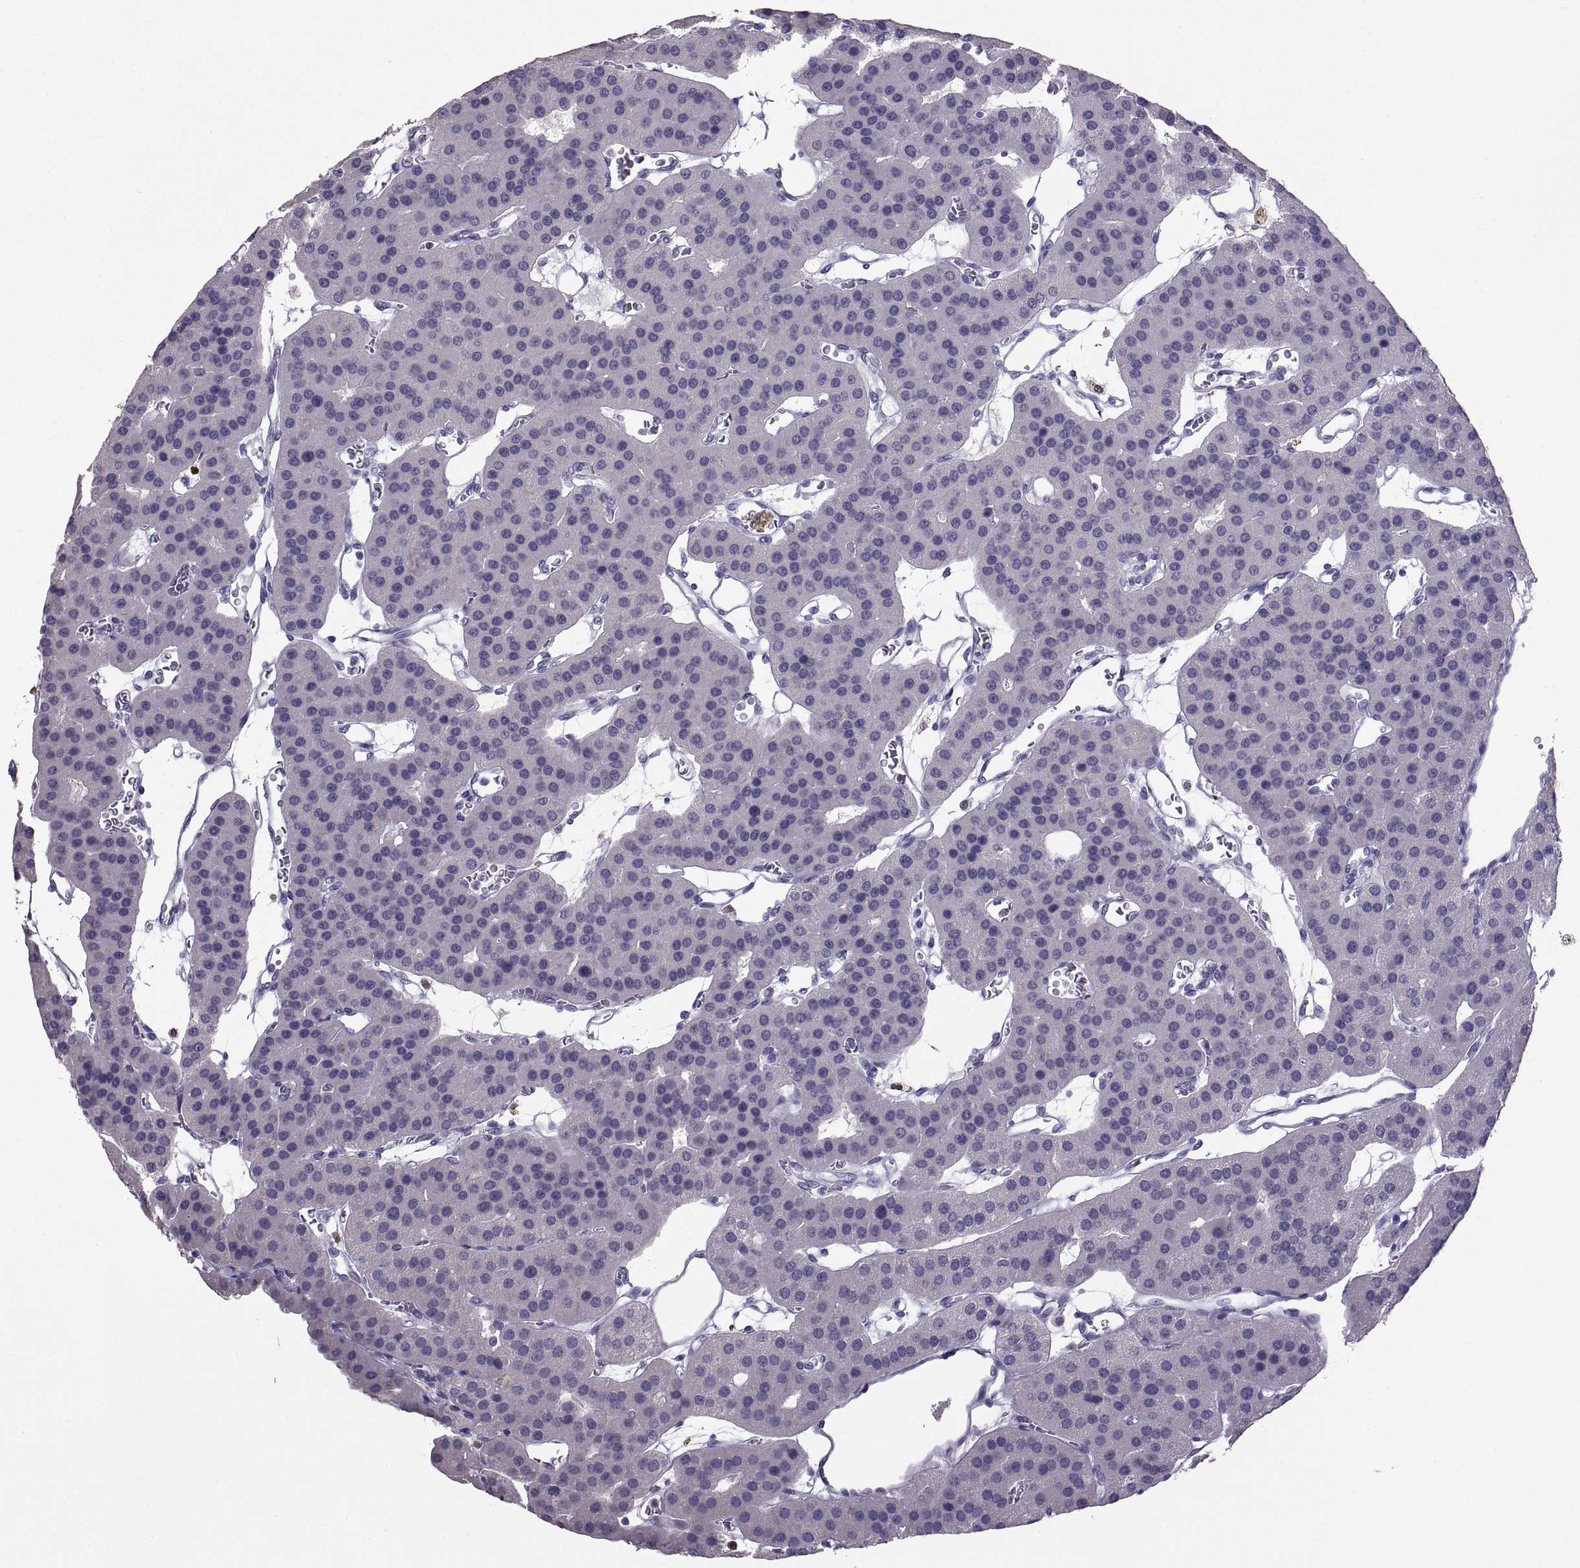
{"staining": {"intensity": "negative", "quantity": "none", "location": "none"}, "tissue": "parathyroid gland", "cell_type": "Glandular cells", "image_type": "normal", "snomed": [{"axis": "morphology", "description": "Normal tissue, NOS"}, {"axis": "morphology", "description": "Adenoma, NOS"}, {"axis": "topography", "description": "Parathyroid gland"}], "caption": "Image shows no protein expression in glandular cells of benign parathyroid gland. (DAB immunohistochemistry, high magnification).", "gene": "SOX21", "patient": {"sex": "female", "age": 86}}